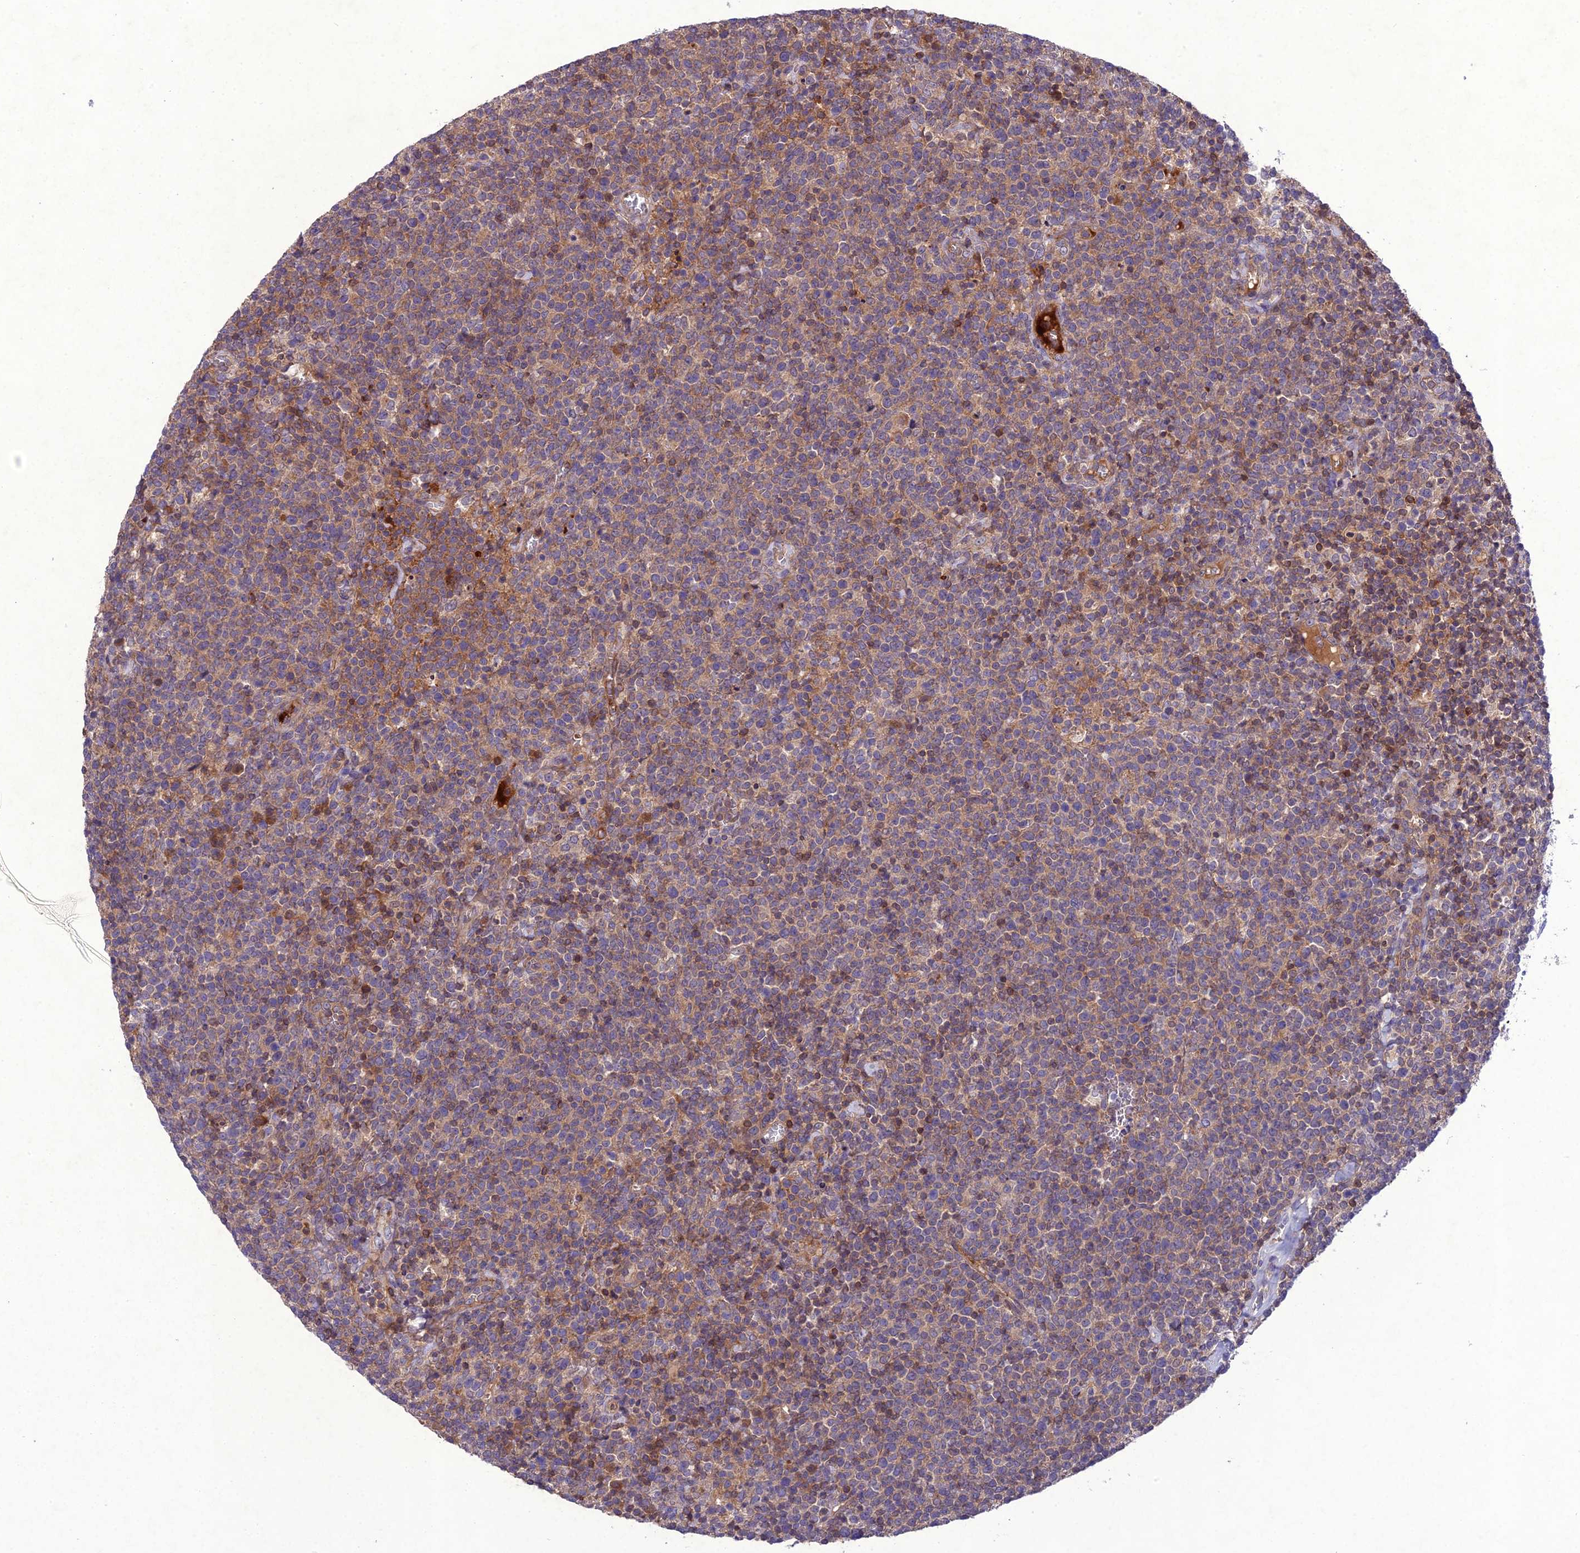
{"staining": {"intensity": "weak", "quantity": "25%-75%", "location": "cytoplasmic/membranous"}, "tissue": "lymphoma", "cell_type": "Tumor cells", "image_type": "cancer", "snomed": [{"axis": "morphology", "description": "Malignant lymphoma, non-Hodgkin's type, High grade"}, {"axis": "topography", "description": "Lymph node"}], "caption": "High-grade malignant lymphoma, non-Hodgkin's type was stained to show a protein in brown. There is low levels of weak cytoplasmic/membranous staining in about 25%-75% of tumor cells.", "gene": "GDF6", "patient": {"sex": "male", "age": 61}}